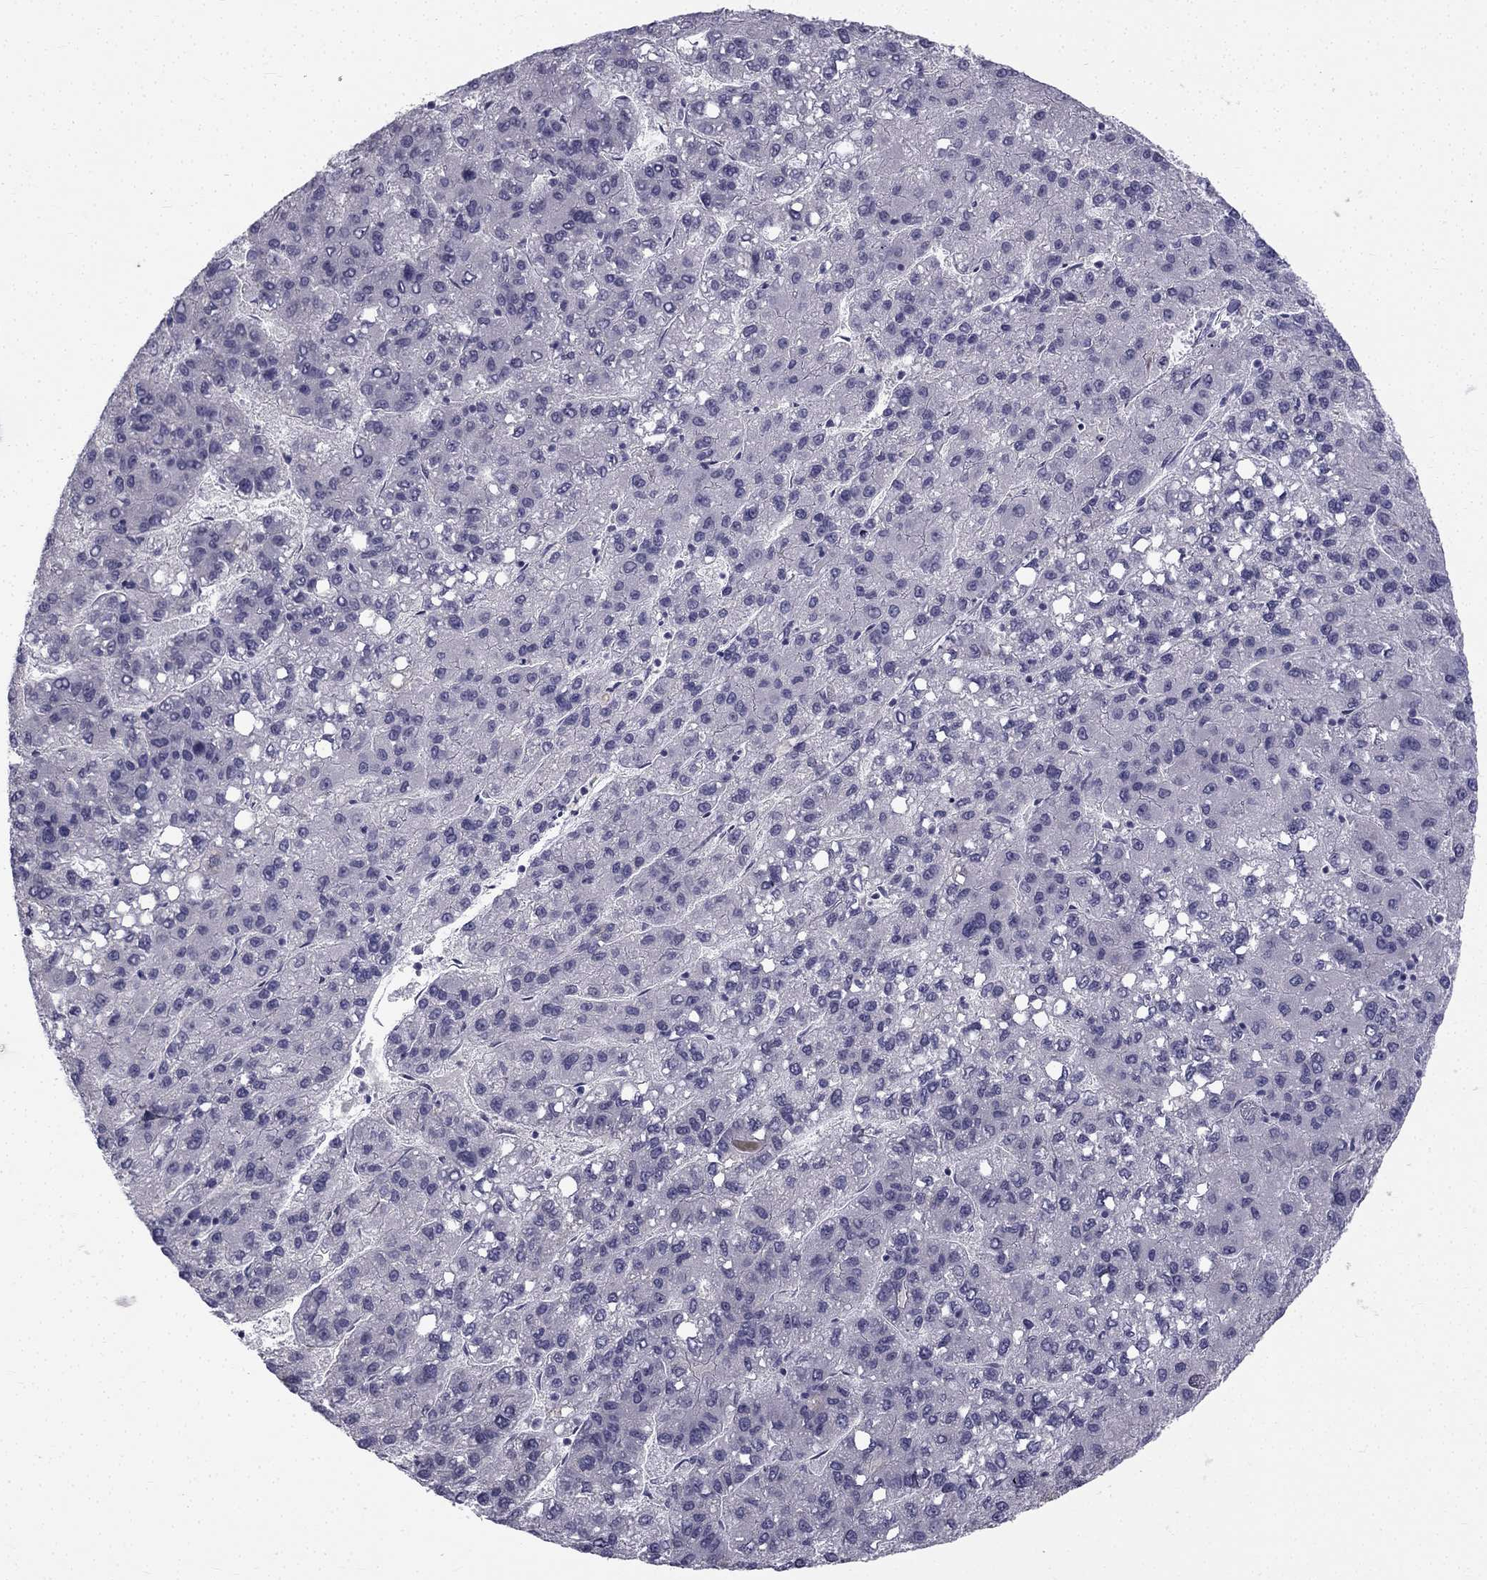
{"staining": {"intensity": "negative", "quantity": "none", "location": "none"}, "tissue": "liver cancer", "cell_type": "Tumor cells", "image_type": "cancer", "snomed": [{"axis": "morphology", "description": "Carcinoma, Hepatocellular, NOS"}, {"axis": "topography", "description": "Liver"}], "caption": "Image shows no protein expression in tumor cells of liver cancer (hepatocellular carcinoma) tissue.", "gene": "CCDC40", "patient": {"sex": "female", "age": 82}}